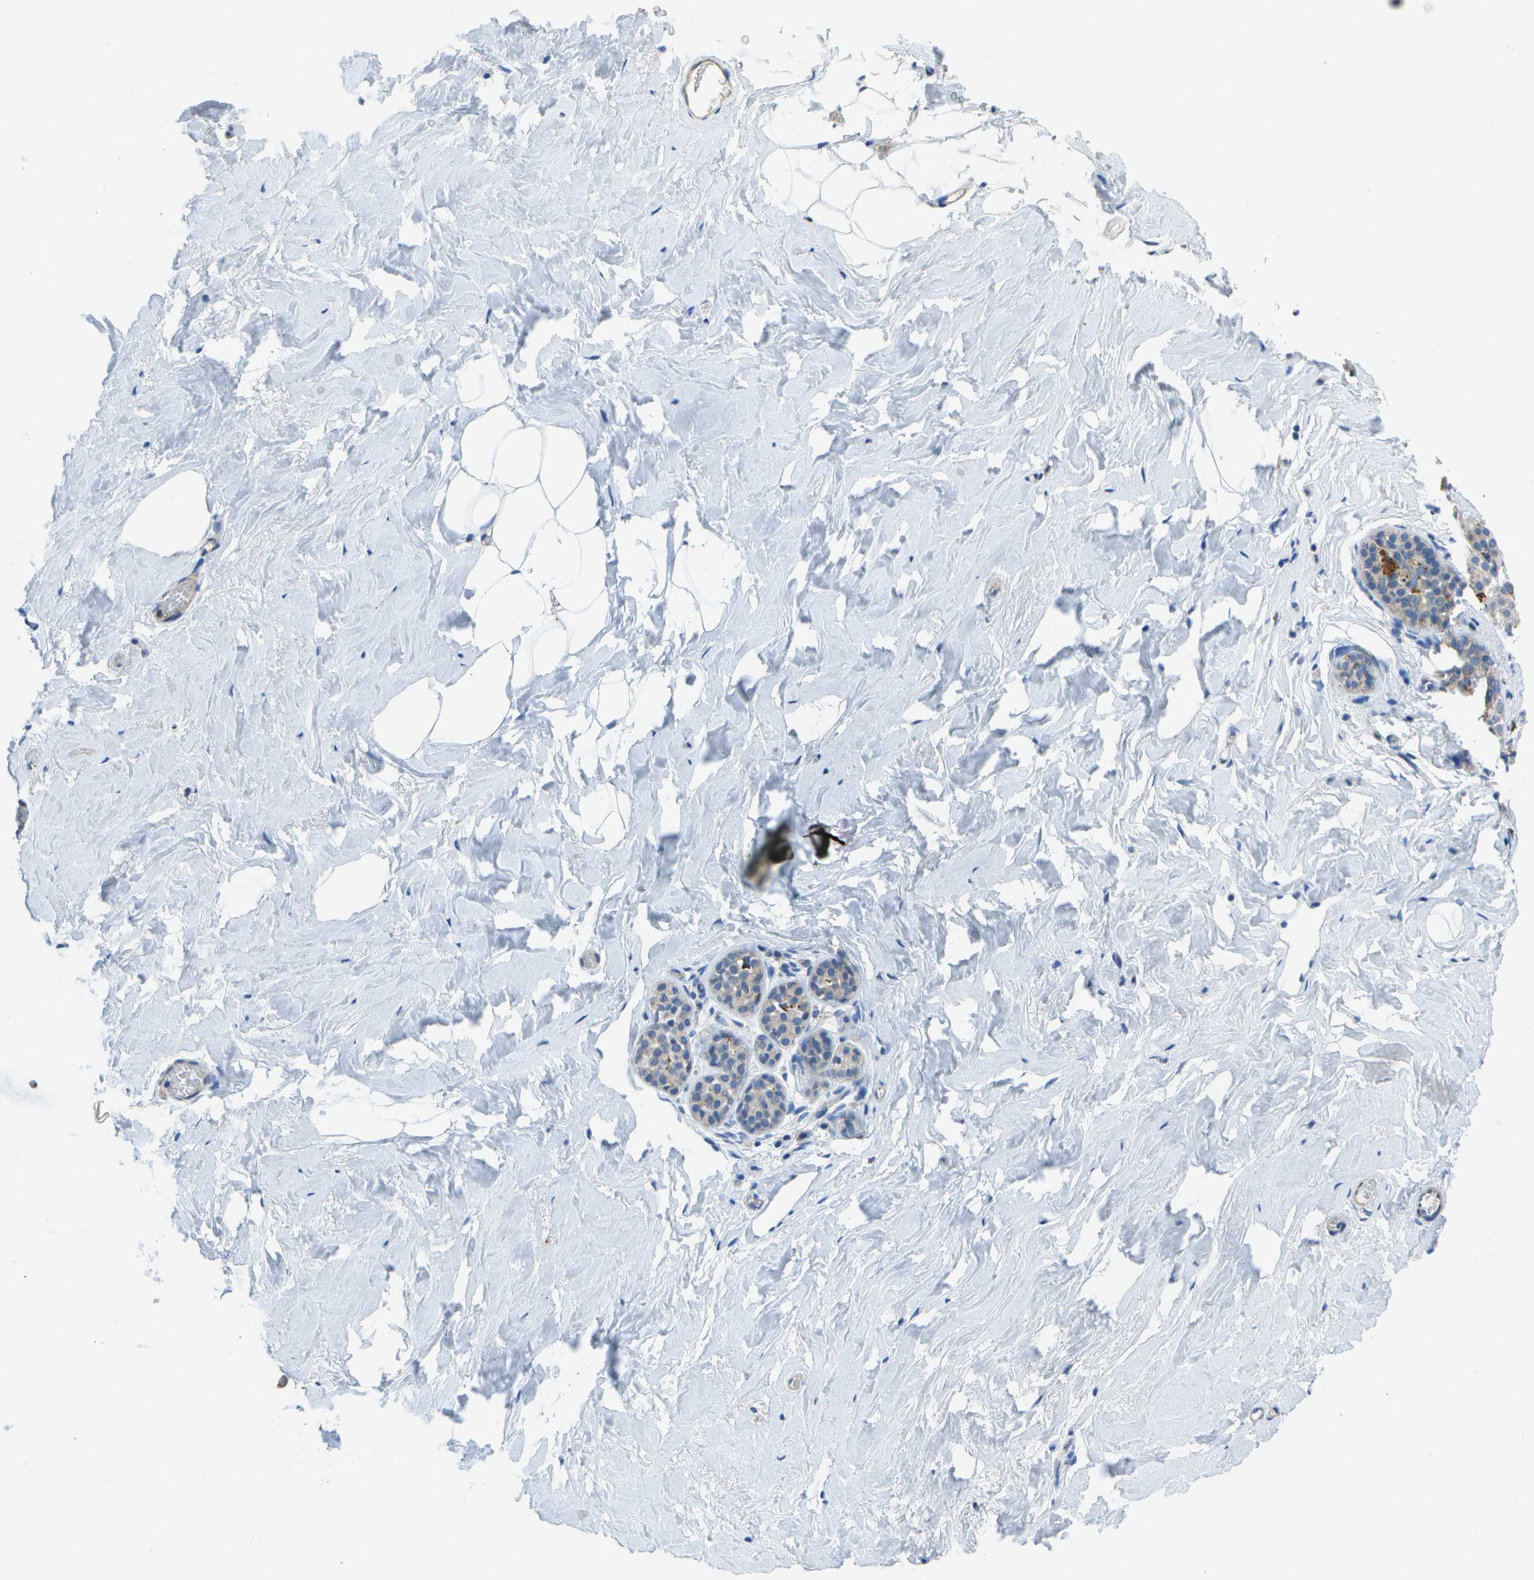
{"staining": {"intensity": "negative", "quantity": "none", "location": "none"}, "tissue": "breast", "cell_type": "Adipocytes", "image_type": "normal", "snomed": [{"axis": "morphology", "description": "Normal tissue, NOS"}, {"axis": "topography", "description": "Breast"}], "caption": "Immunohistochemistry (IHC) of unremarkable breast reveals no staining in adipocytes.", "gene": "DCT", "patient": {"sex": "female", "age": 75}}